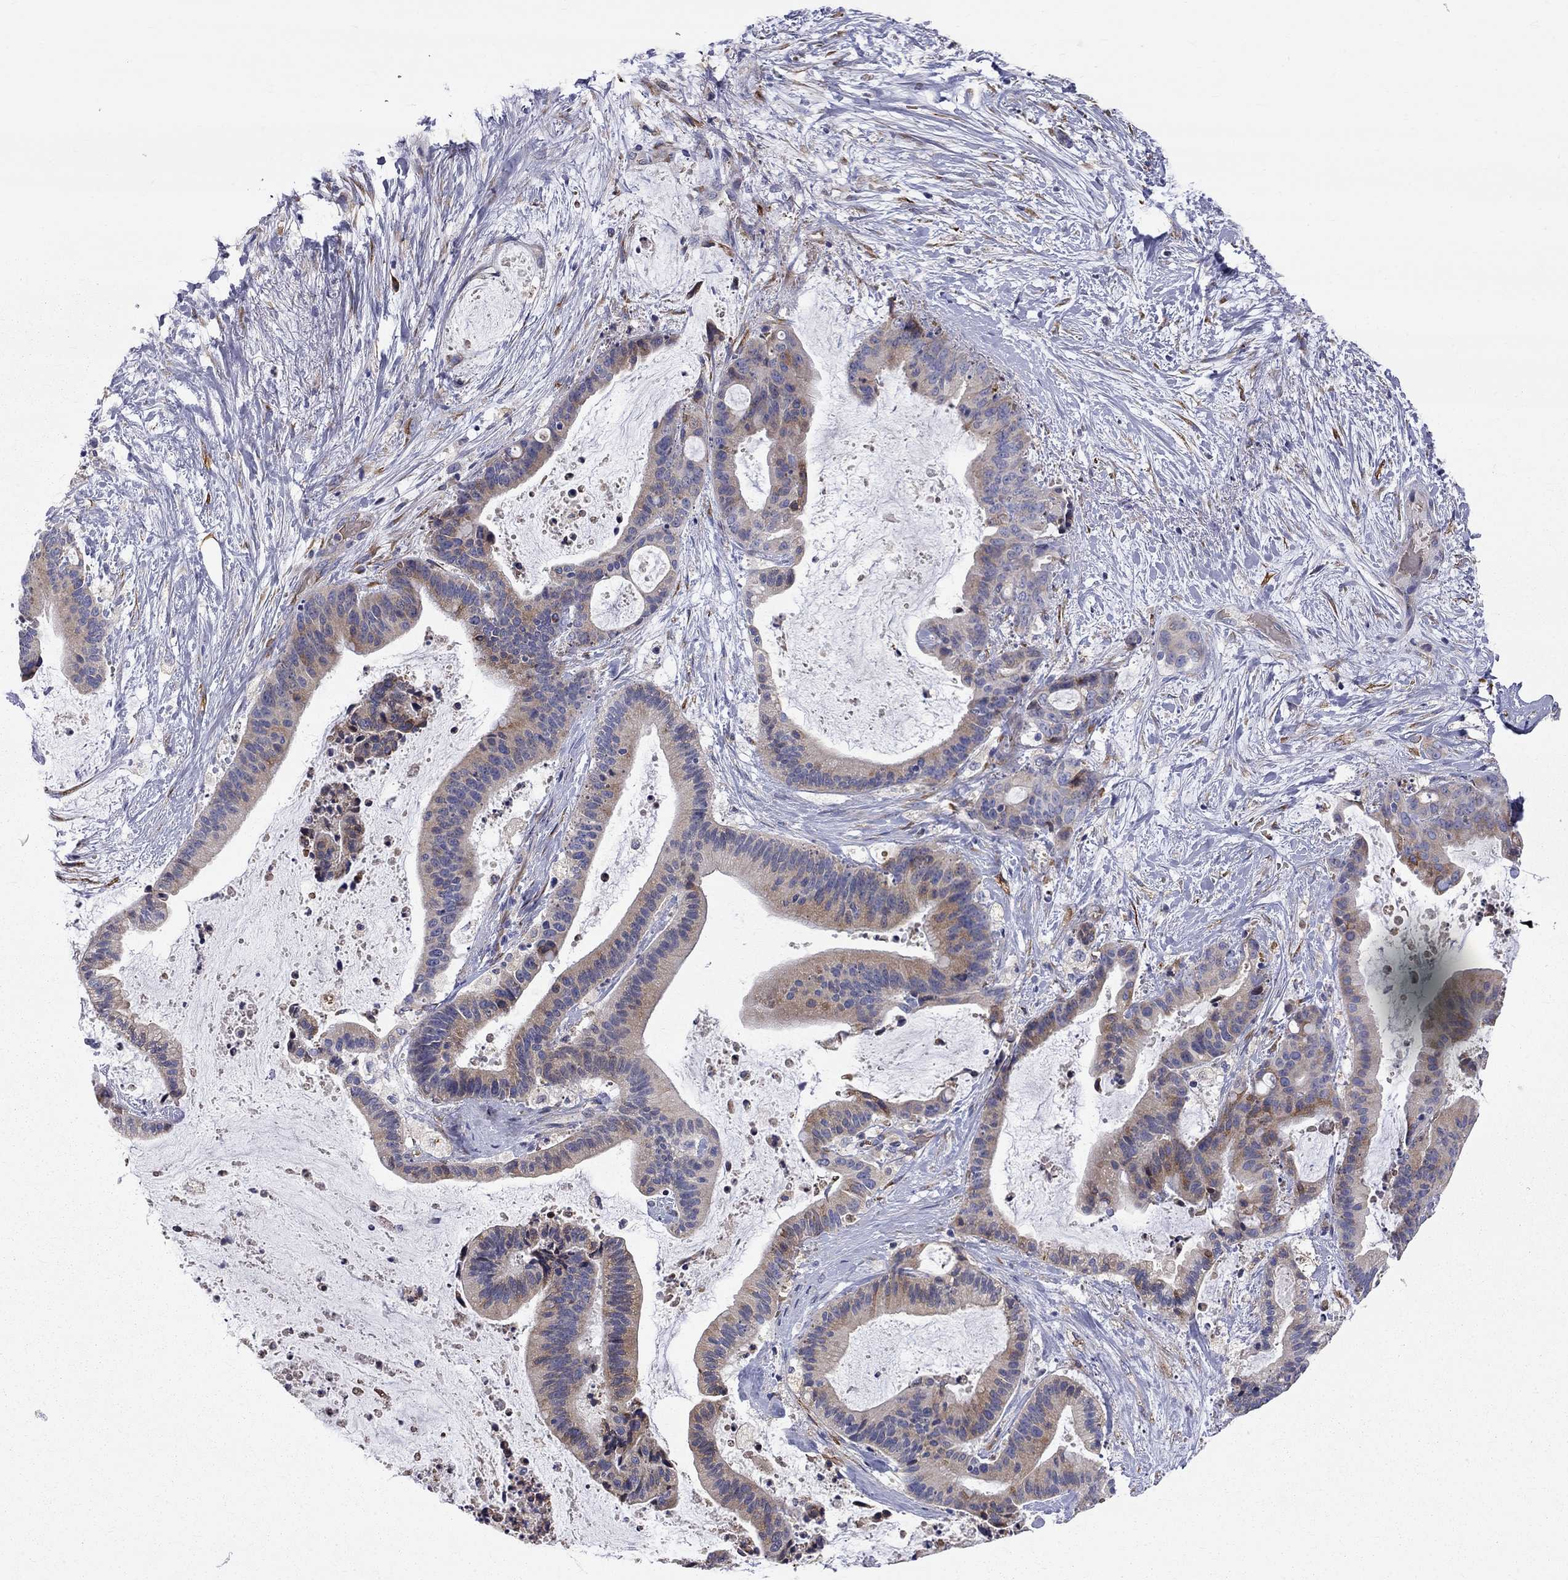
{"staining": {"intensity": "moderate", "quantity": ">75%", "location": "cytoplasmic/membranous"}, "tissue": "liver cancer", "cell_type": "Tumor cells", "image_type": "cancer", "snomed": [{"axis": "morphology", "description": "Cholangiocarcinoma"}, {"axis": "topography", "description": "Liver"}], "caption": "This histopathology image shows immunohistochemistry staining of liver cancer, with medium moderate cytoplasmic/membranous staining in about >75% of tumor cells.", "gene": "CASTOR1", "patient": {"sex": "female", "age": 73}}